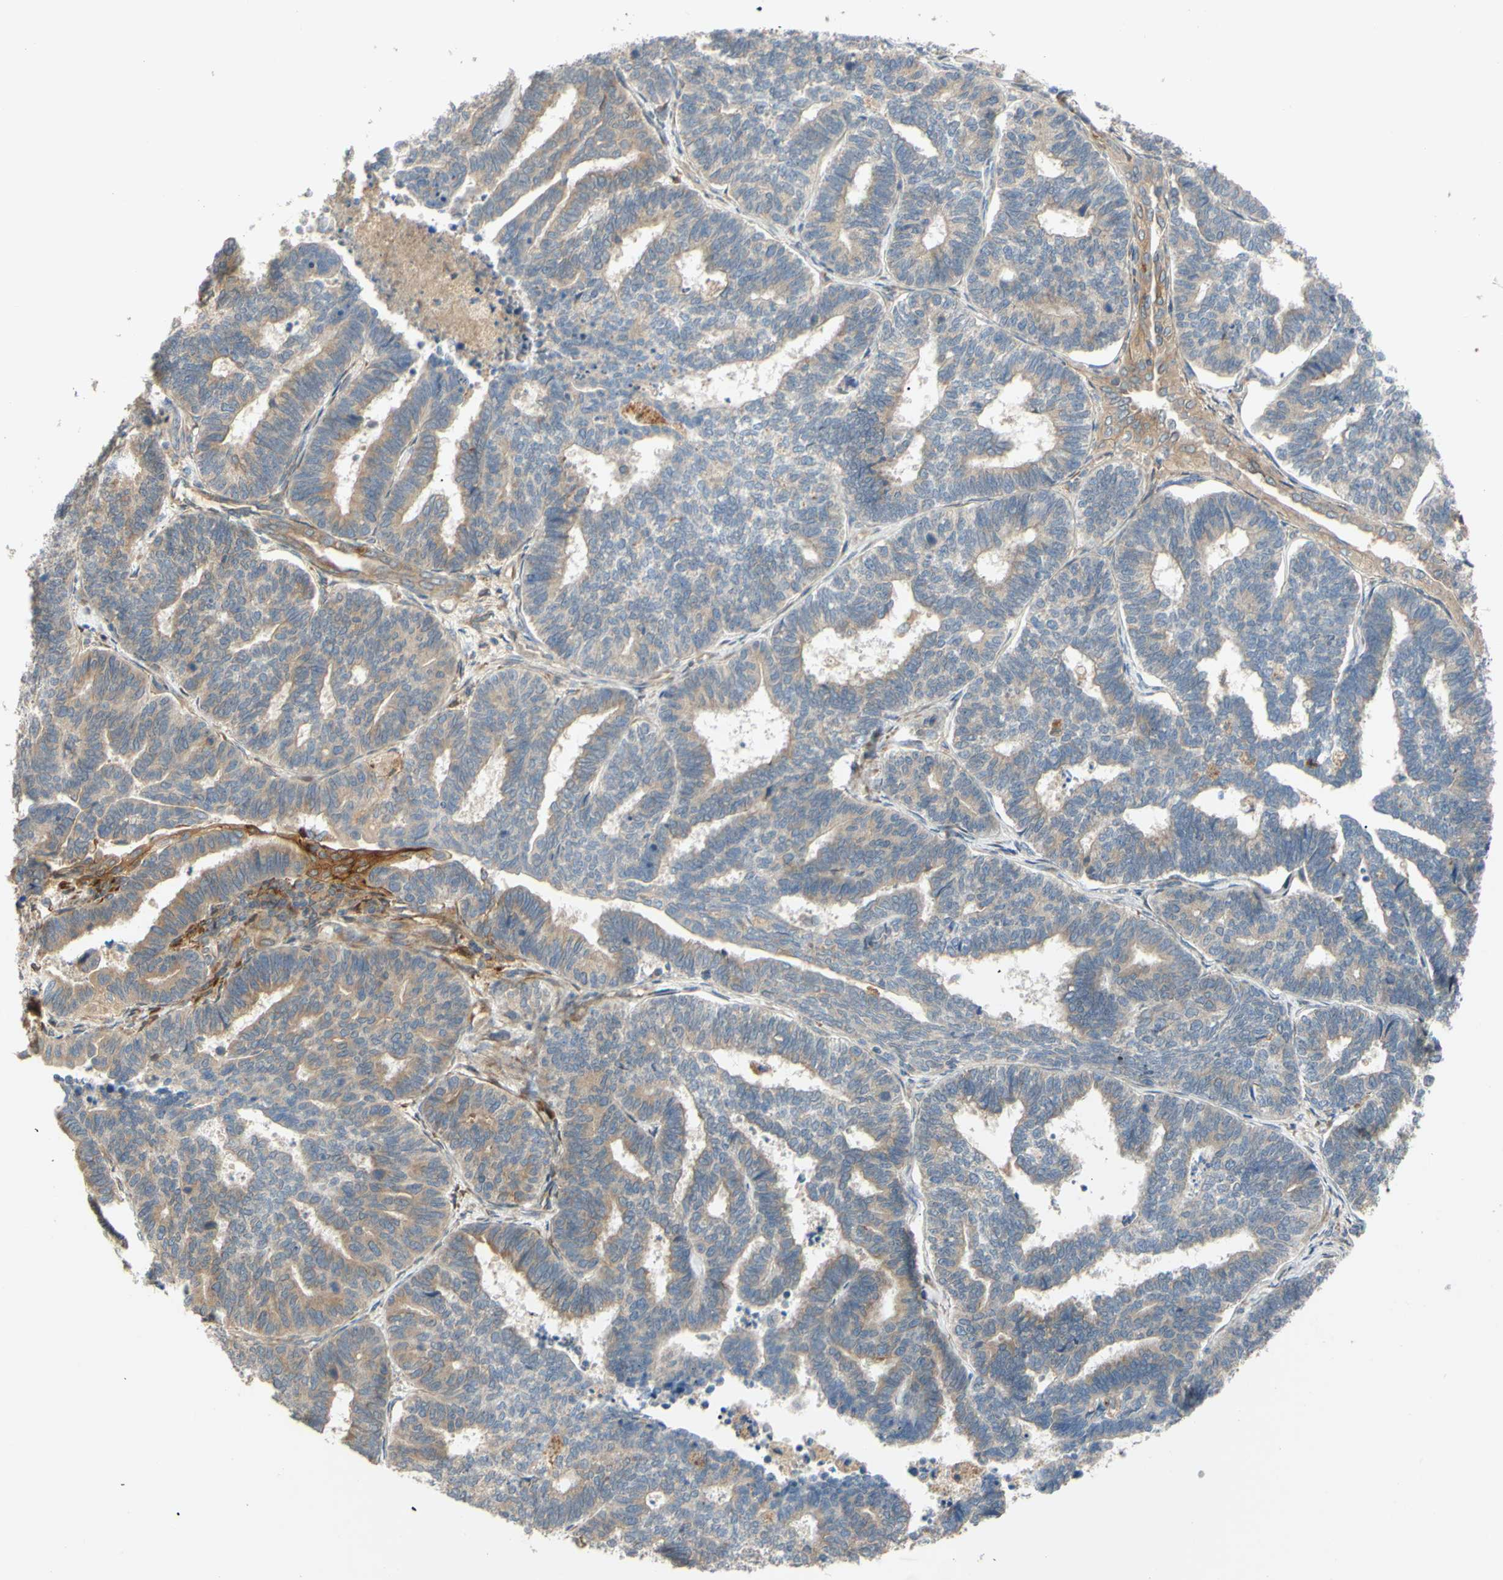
{"staining": {"intensity": "weak", "quantity": ">75%", "location": "cytoplasmic/membranous"}, "tissue": "endometrial cancer", "cell_type": "Tumor cells", "image_type": "cancer", "snomed": [{"axis": "morphology", "description": "Adenocarcinoma, NOS"}, {"axis": "topography", "description": "Endometrium"}], "caption": "Endometrial cancer (adenocarcinoma) stained with immunohistochemistry demonstrates weak cytoplasmic/membranous expression in approximately >75% of tumor cells. The protein is shown in brown color, while the nuclei are stained blue.", "gene": "SPTLC1", "patient": {"sex": "female", "age": 70}}